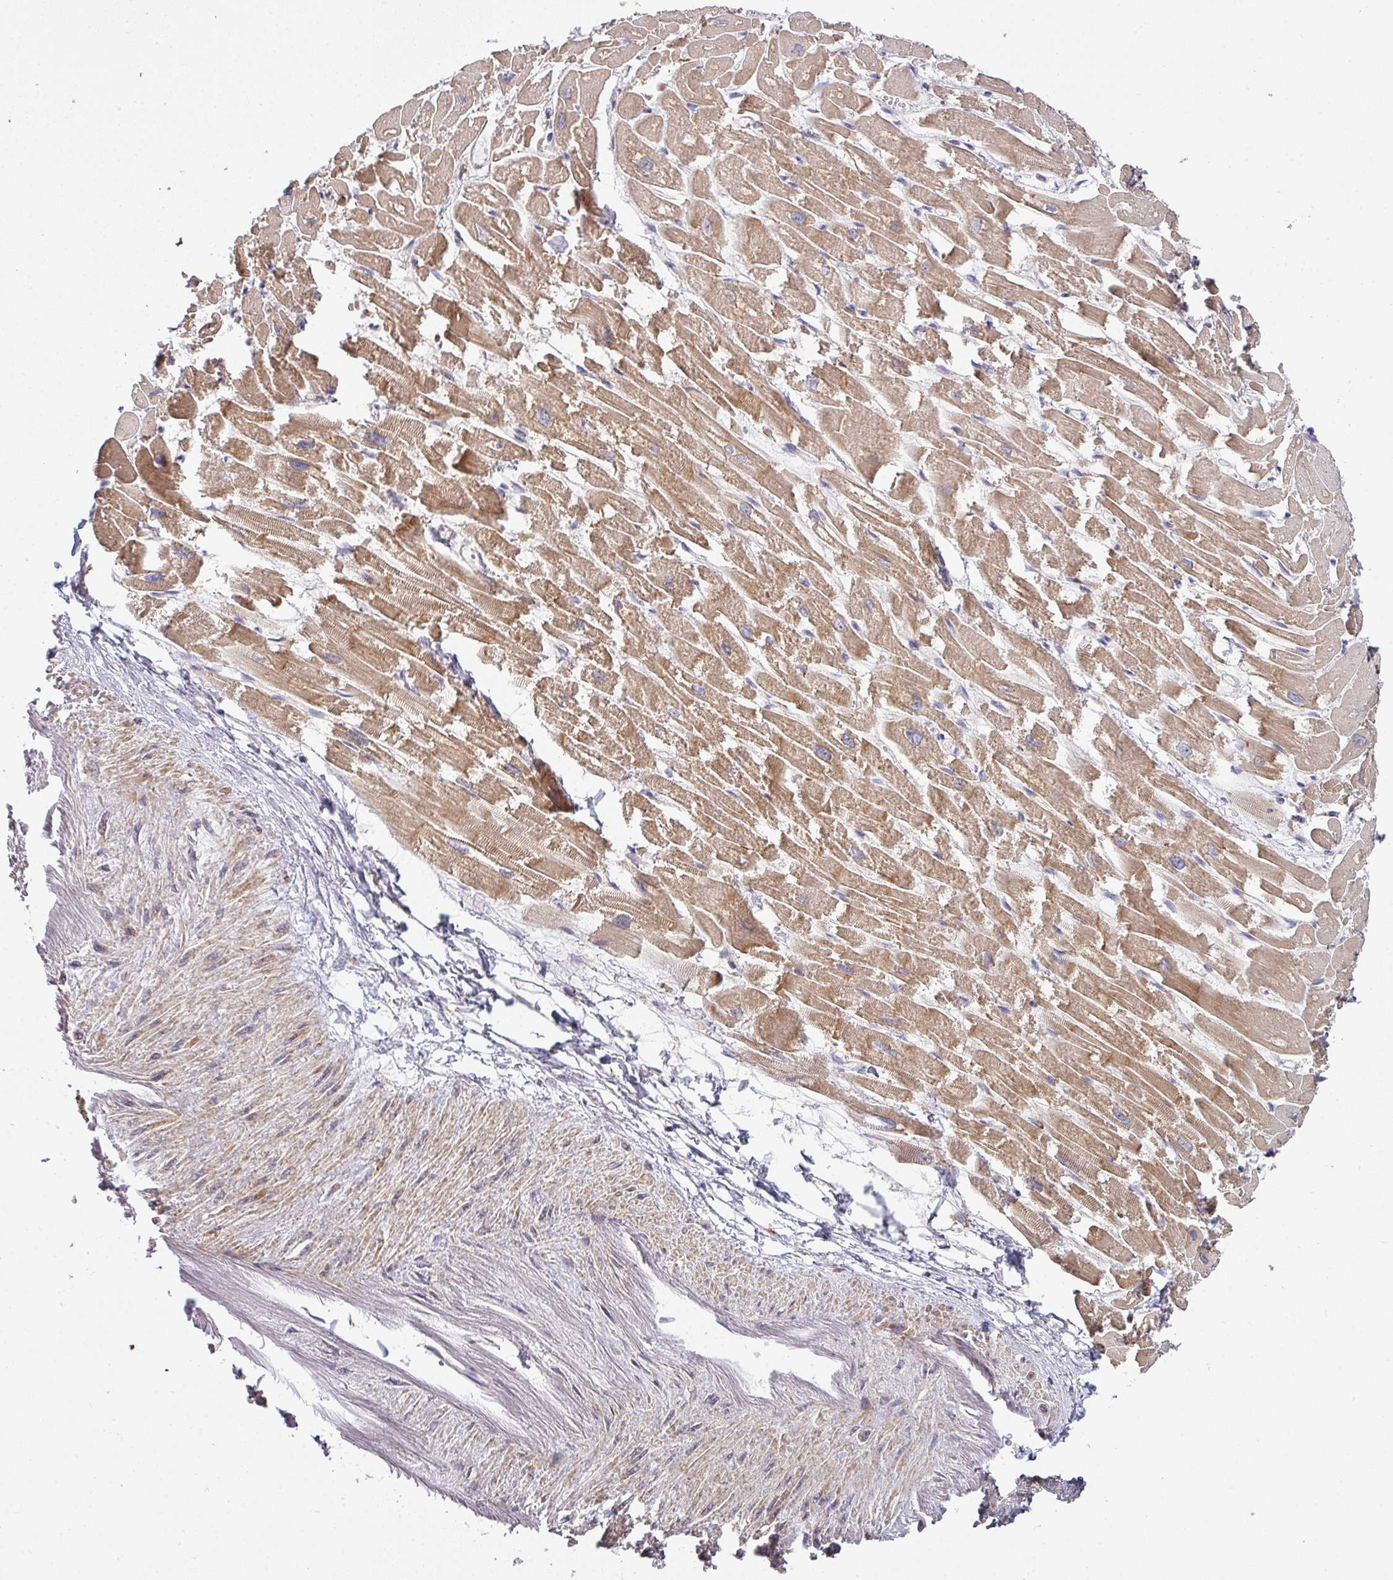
{"staining": {"intensity": "moderate", "quantity": ">75%", "location": "cytoplasmic/membranous"}, "tissue": "heart muscle", "cell_type": "Cardiomyocytes", "image_type": "normal", "snomed": [{"axis": "morphology", "description": "Normal tissue, NOS"}, {"axis": "topography", "description": "Heart"}], "caption": "Cardiomyocytes display medium levels of moderate cytoplasmic/membranous positivity in approximately >75% of cells in normal heart muscle. The protein is shown in brown color, while the nuclei are stained blue.", "gene": "ZNF268", "patient": {"sex": "male", "age": 54}}